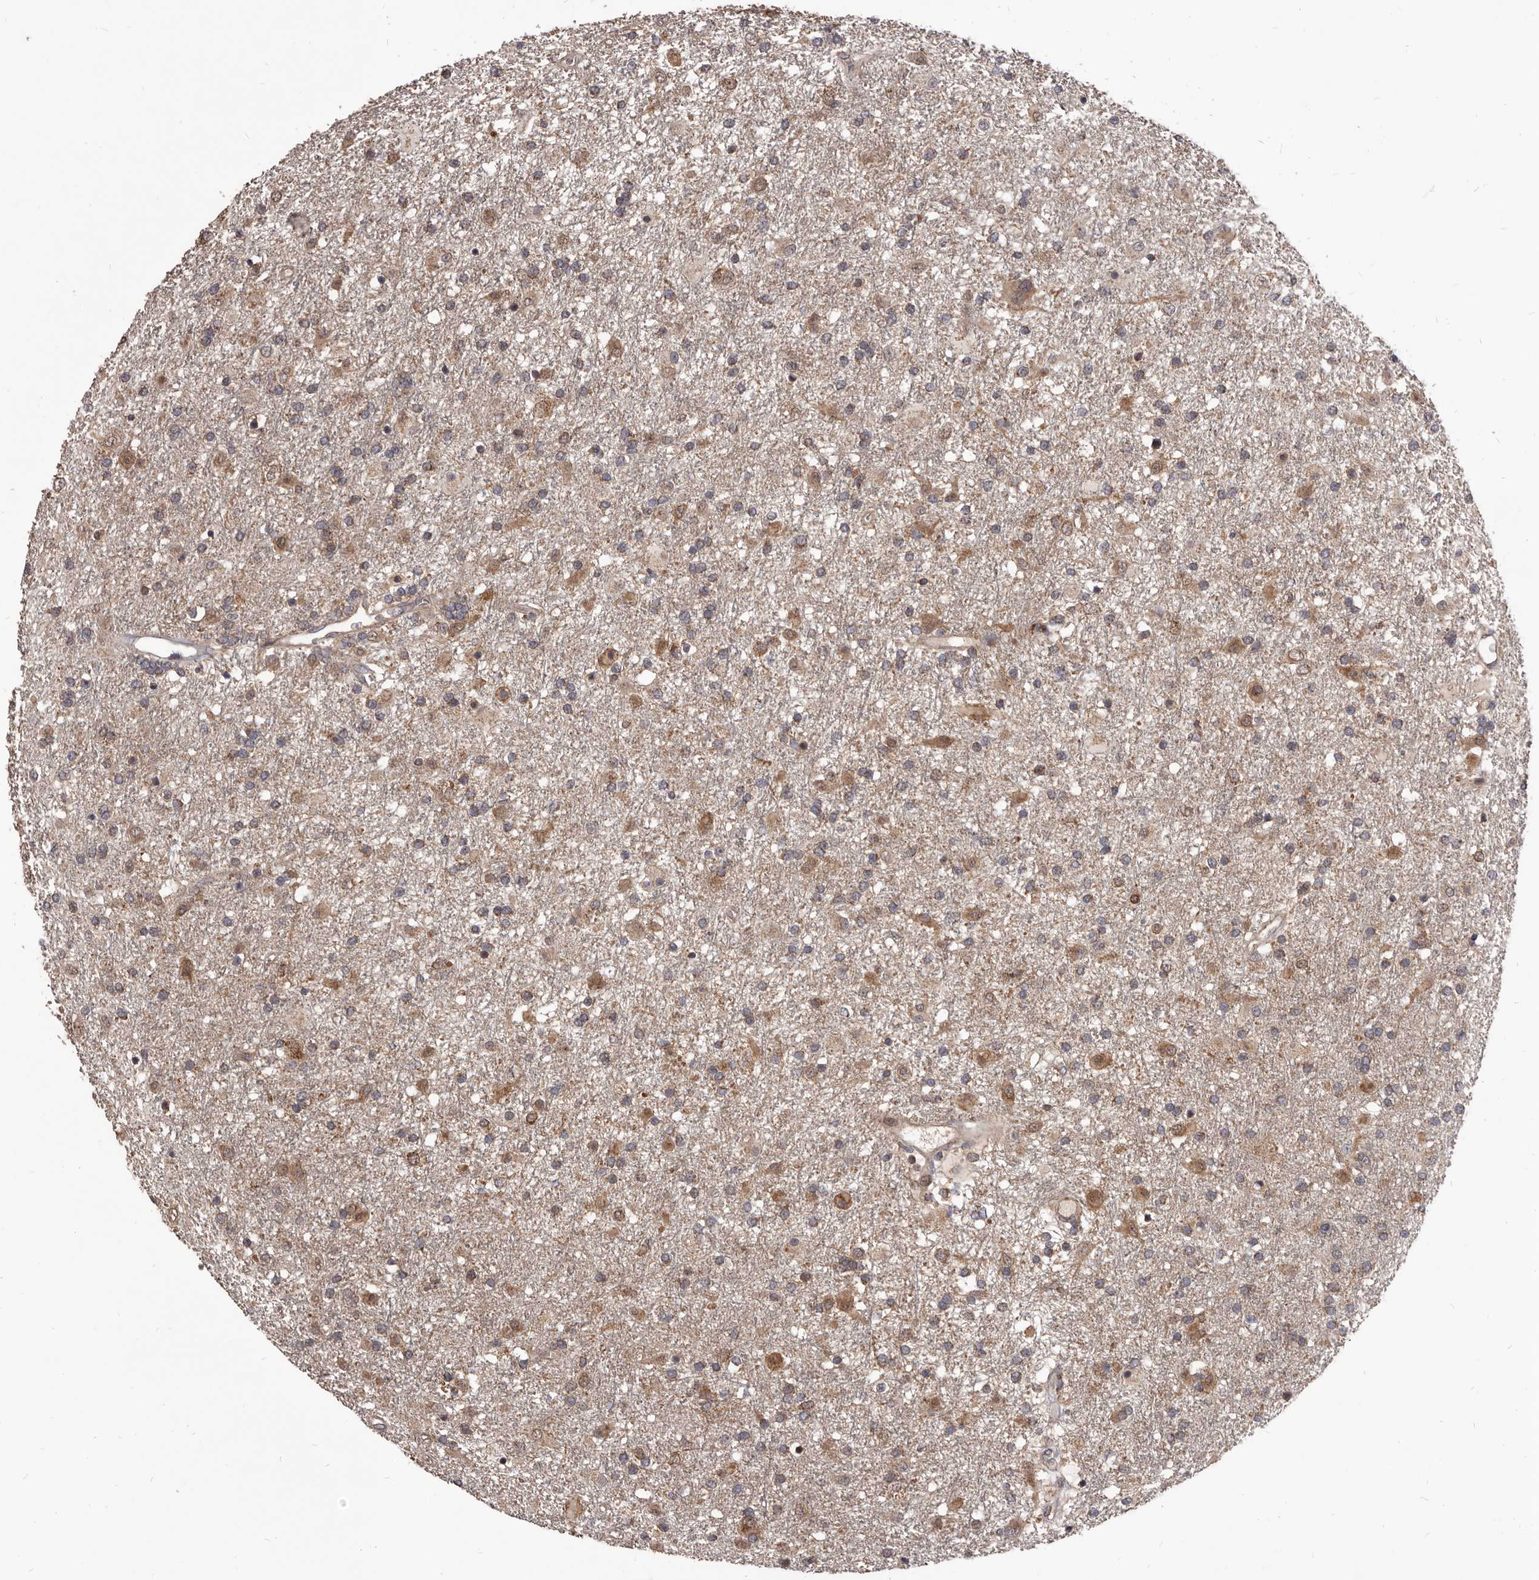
{"staining": {"intensity": "moderate", "quantity": "25%-75%", "location": "cytoplasmic/membranous"}, "tissue": "glioma", "cell_type": "Tumor cells", "image_type": "cancer", "snomed": [{"axis": "morphology", "description": "Glioma, malignant, Low grade"}, {"axis": "topography", "description": "Brain"}], "caption": "Protein analysis of malignant low-grade glioma tissue reveals moderate cytoplasmic/membranous expression in approximately 25%-75% of tumor cells. The protein is stained brown, and the nuclei are stained in blue (DAB (3,3'-diaminobenzidine) IHC with brightfield microscopy, high magnification).", "gene": "MAP3K14", "patient": {"sex": "male", "age": 65}}